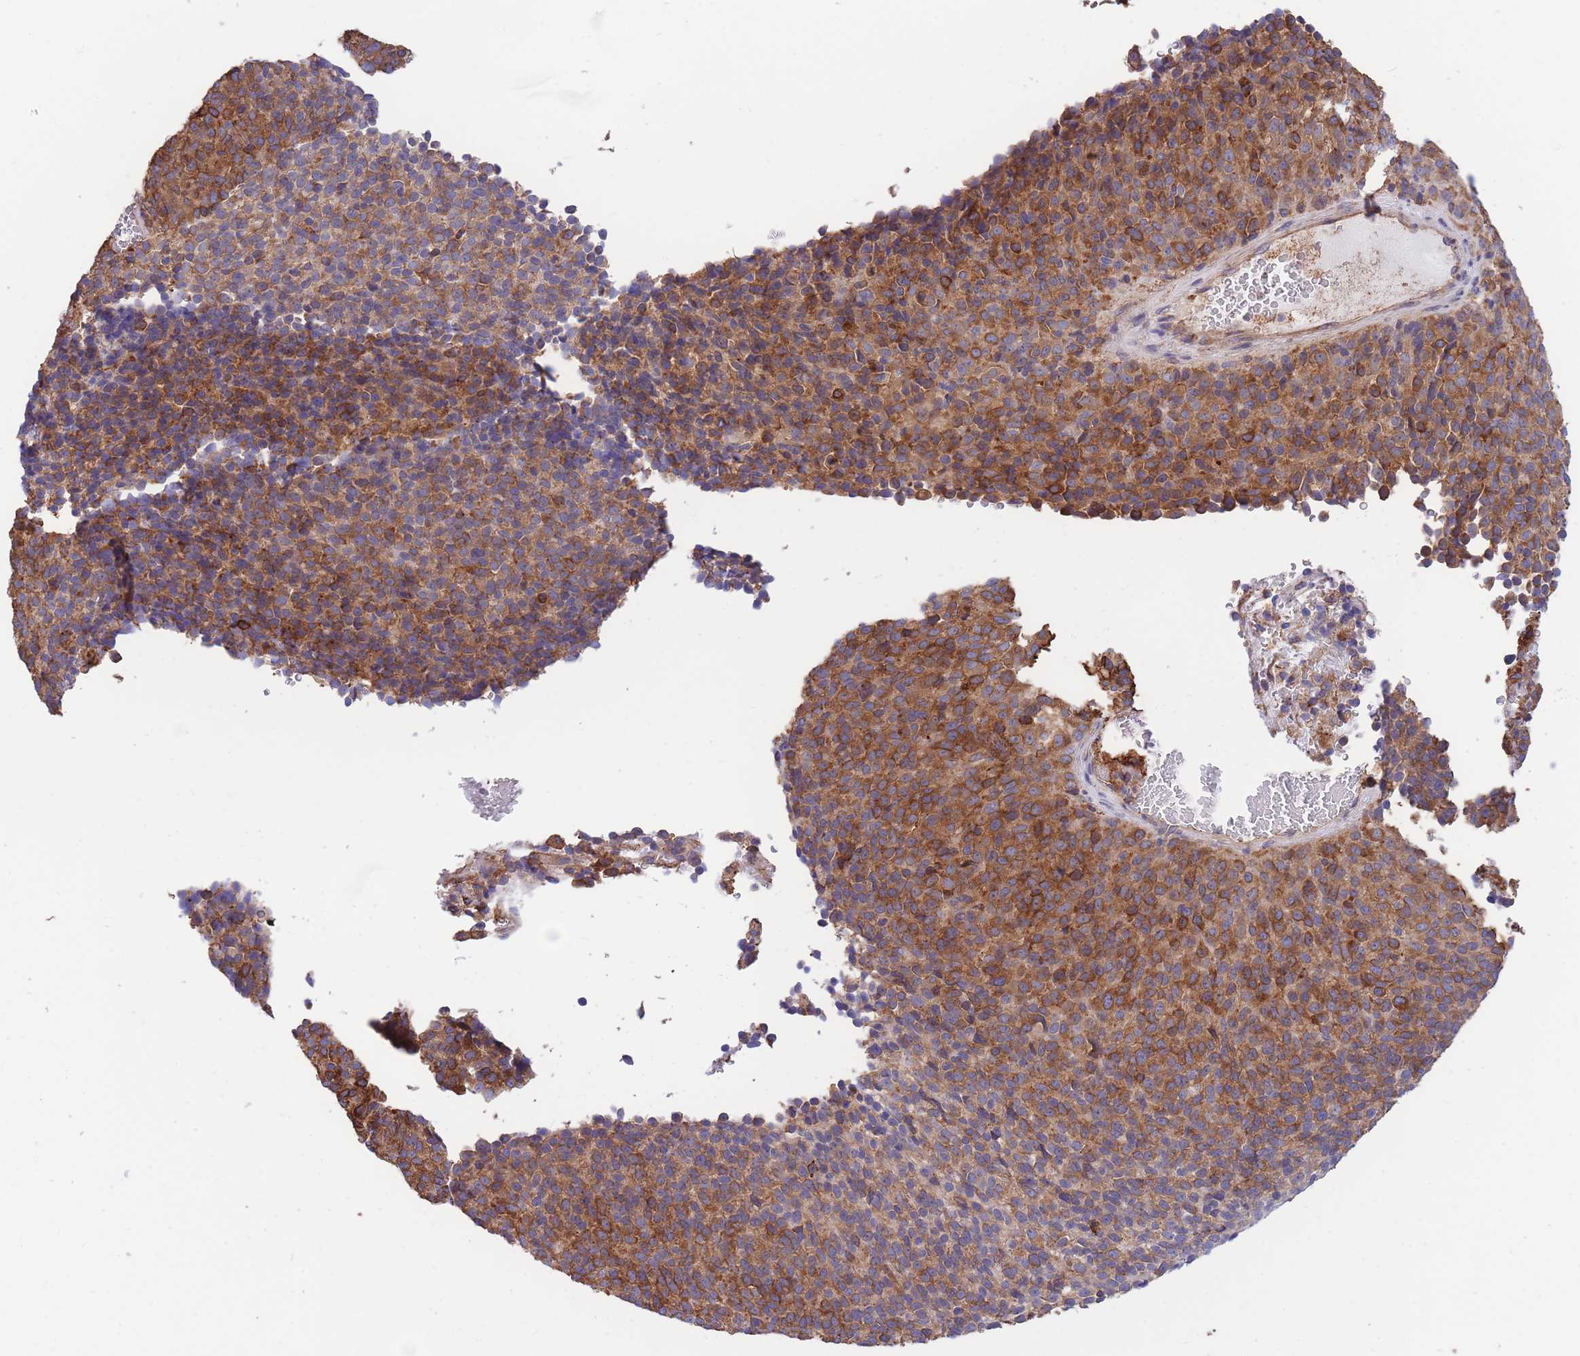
{"staining": {"intensity": "strong", "quantity": ">75%", "location": "cytoplasmic/membranous"}, "tissue": "melanoma", "cell_type": "Tumor cells", "image_type": "cancer", "snomed": [{"axis": "morphology", "description": "Malignant melanoma, Metastatic site"}, {"axis": "topography", "description": "Brain"}], "caption": "Brown immunohistochemical staining in human malignant melanoma (metastatic site) shows strong cytoplasmic/membranous positivity in approximately >75% of tumor cells.", "gene": "LRRN4CL", "patient": {"sex": "female", "age": 56}}